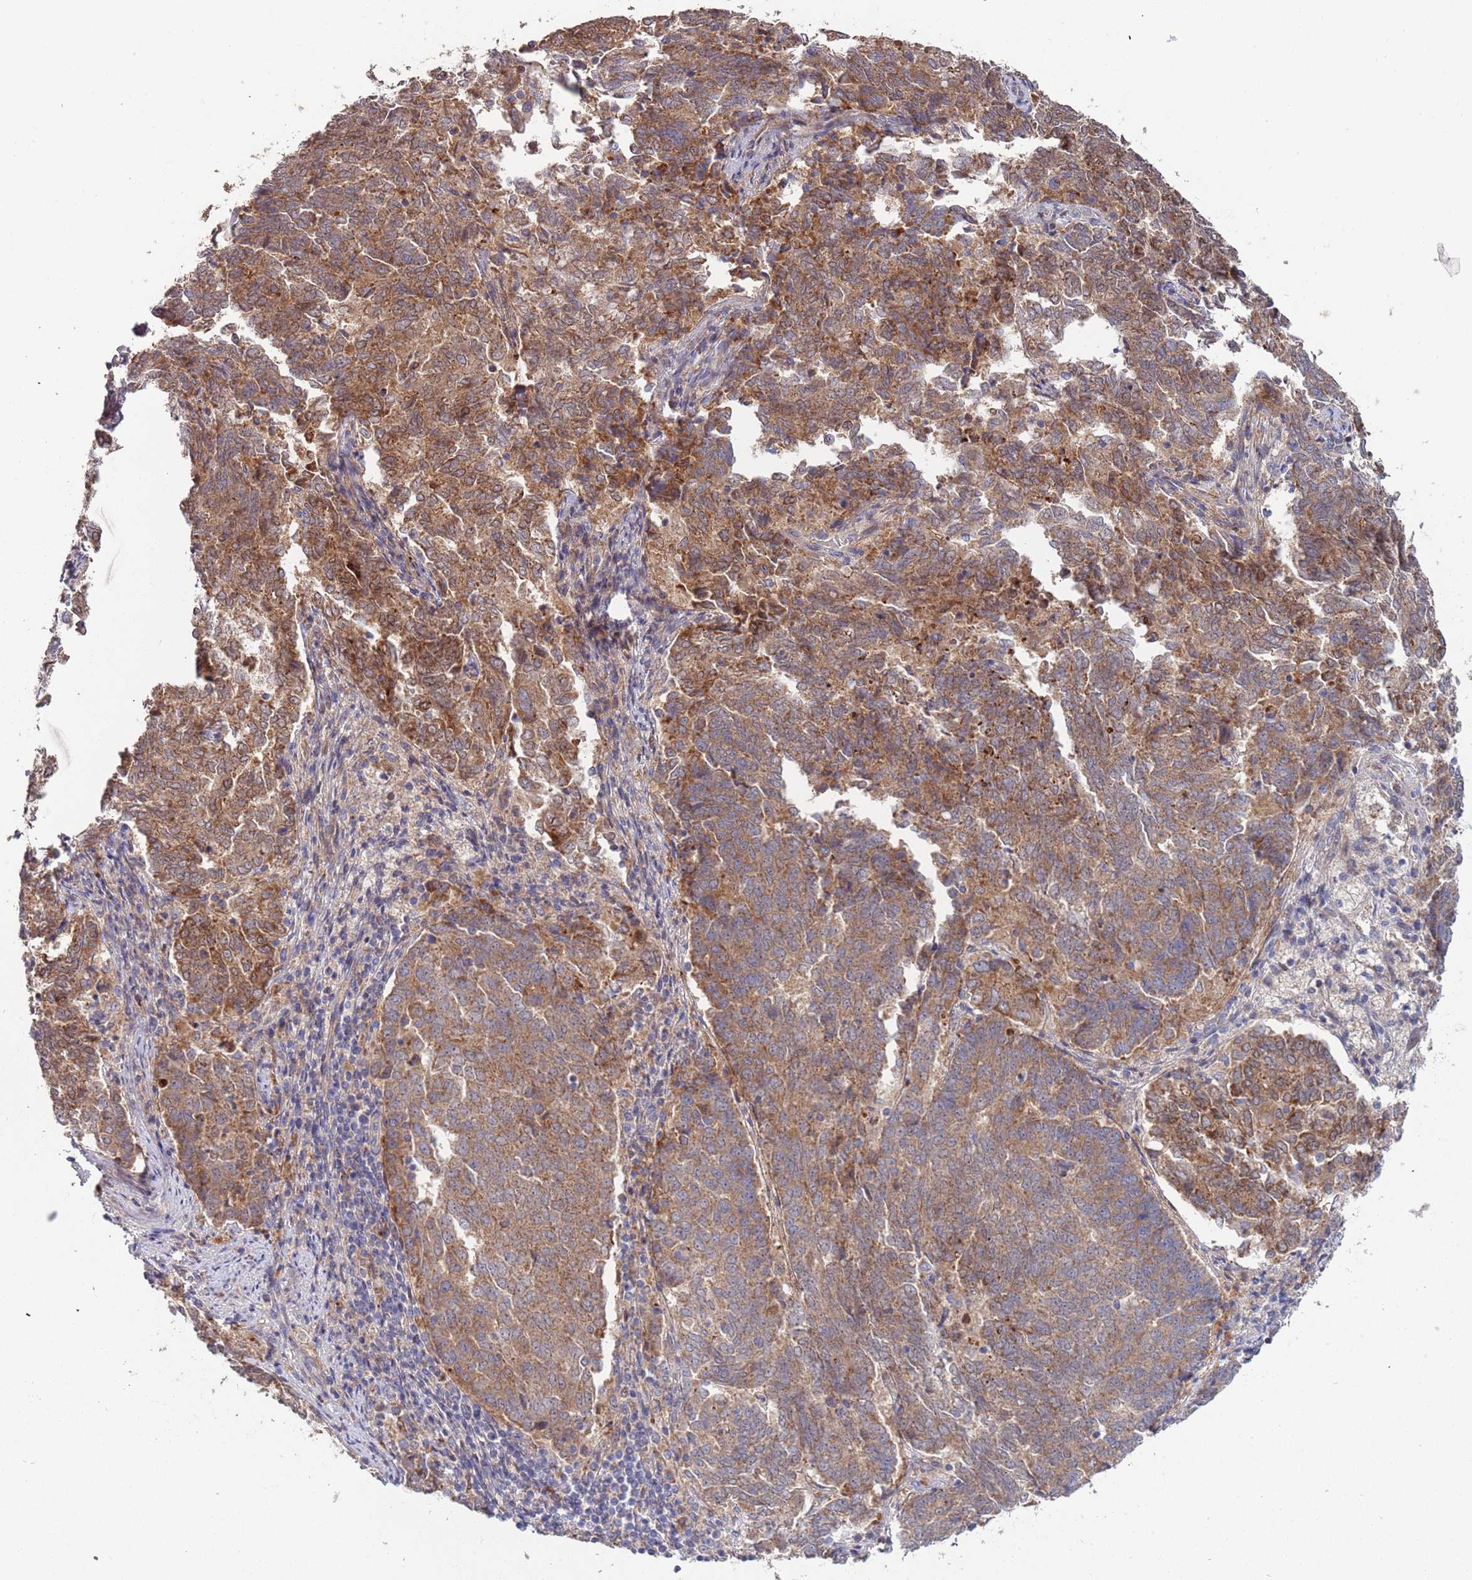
{"staining": {"intensity": "moderate", "quantity": ">75%", "location": "cytoplasmic/membranous"}, "tissue": "endometrial cancer", "cell_type": "Tumor cells", "image_type": "cancer", "snomed": [{"axis": "morphology", "description": "Adenocarcinoma, NOS"}, {"axis": "topography", "description": "Endometrium"}], "caption": "High-magnification brightfield microscopy of endometrial cancer stained with DAB (3,3'-diaminobenzidine) (brown) and counterstained with hematoxylin (blue). tumor cells exhibit moderate cytoplasmic/membranous staining is seen in approximately>75% of cells.", "gene": "ABCC10", "patient": {"sex": "female", "age": 80}}